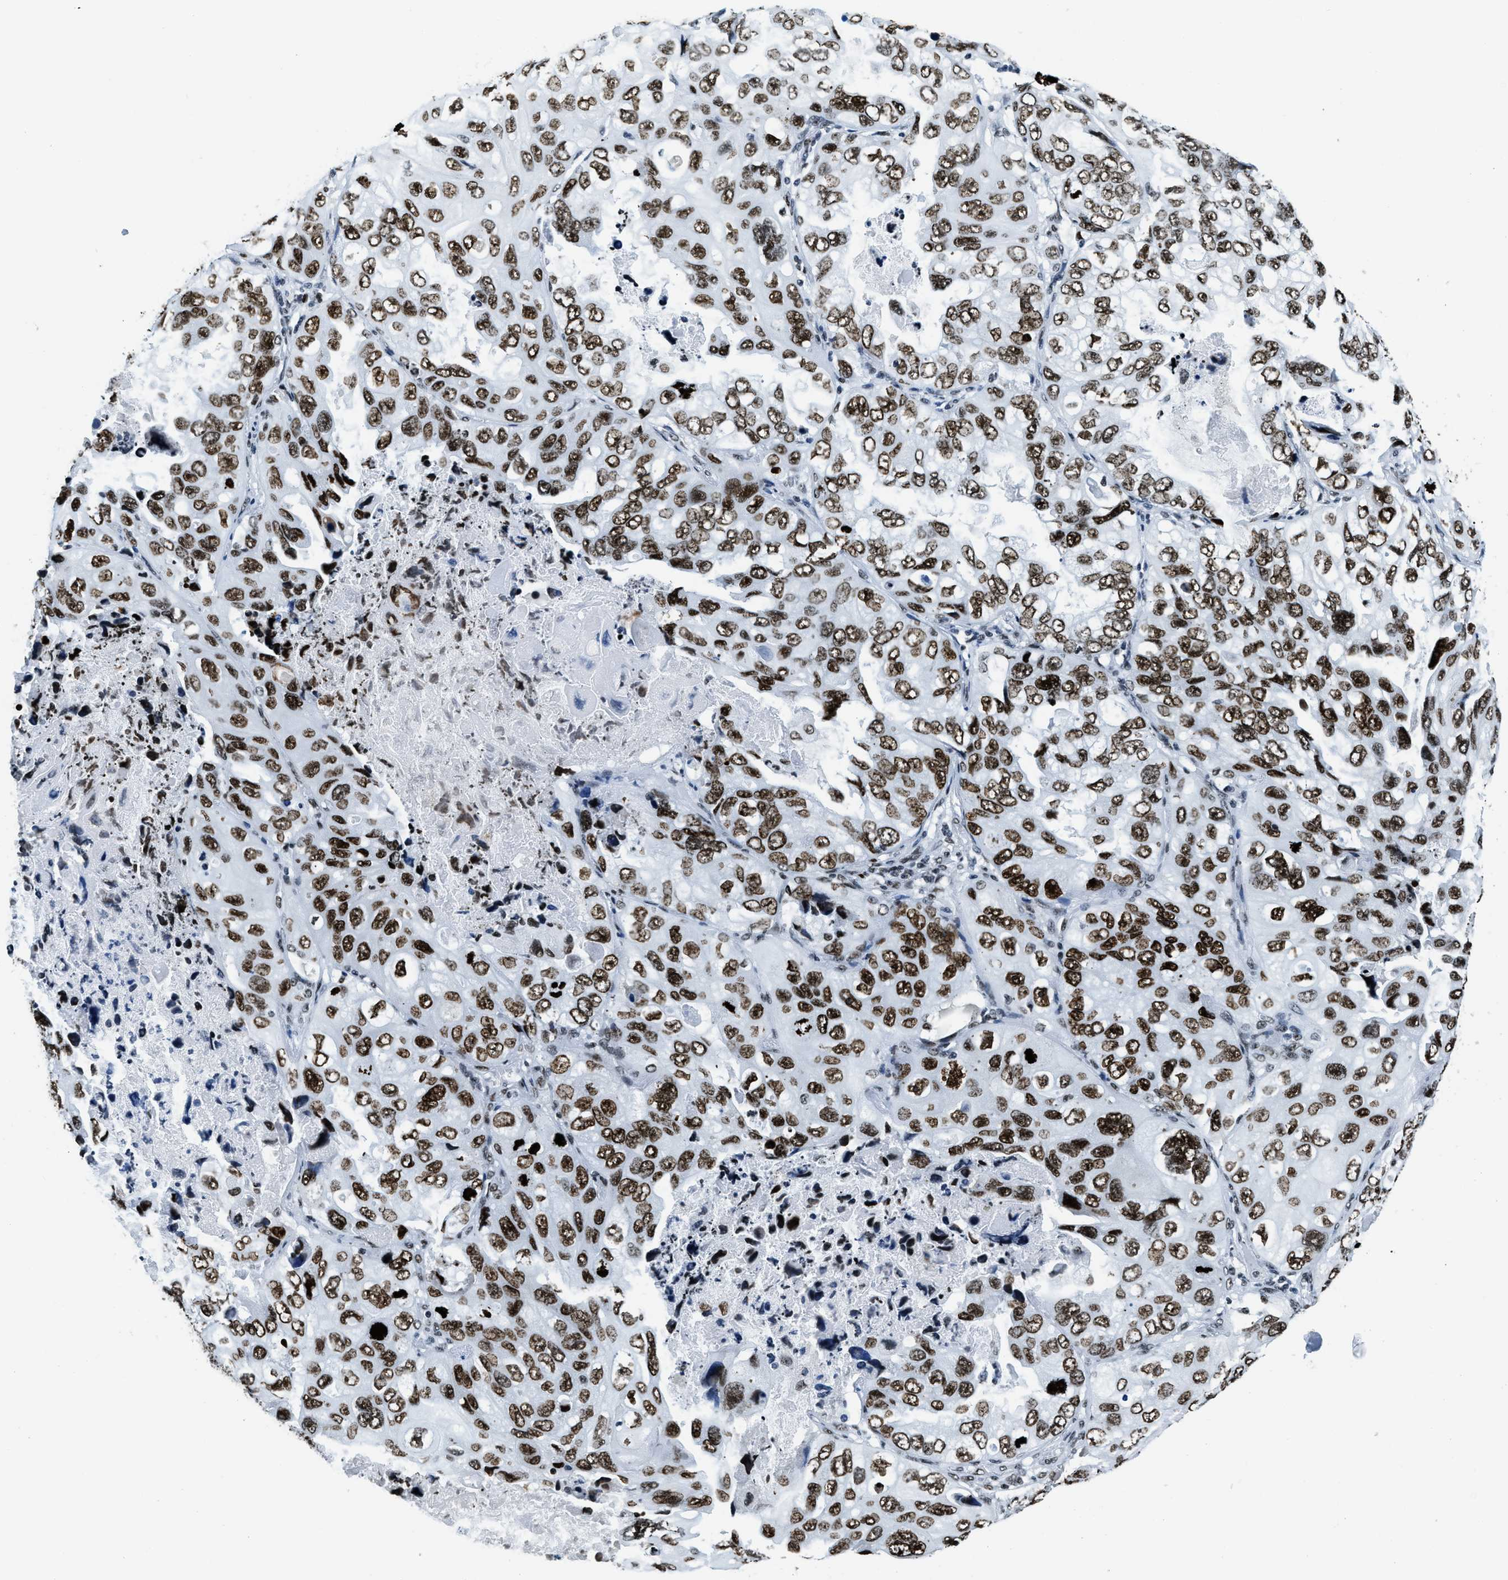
{"staining": {"intensity": "strong", "quantity": ">75%", "location": "nuclear"}, "tissue": "lung cancer", "cell_type": "Tumor cells", "image_type": "cancer", "snomed": [{"axis": "morphology", "description": "Squamous cell carcinoma, NOS"}, {"axis": "topography", "description": "Lung"}], "caption": "This photomicrograph reveals lung cancer (squamous cell carcinoma) stained with immunohistochemistry (IHC) to label a protein in brown. The nuclear of tumor cells show strong positivity for the protein. Nuclei are counter-stained blue.", "gene": "TOP1", "patient": {"sex": "female", "age": 73}}